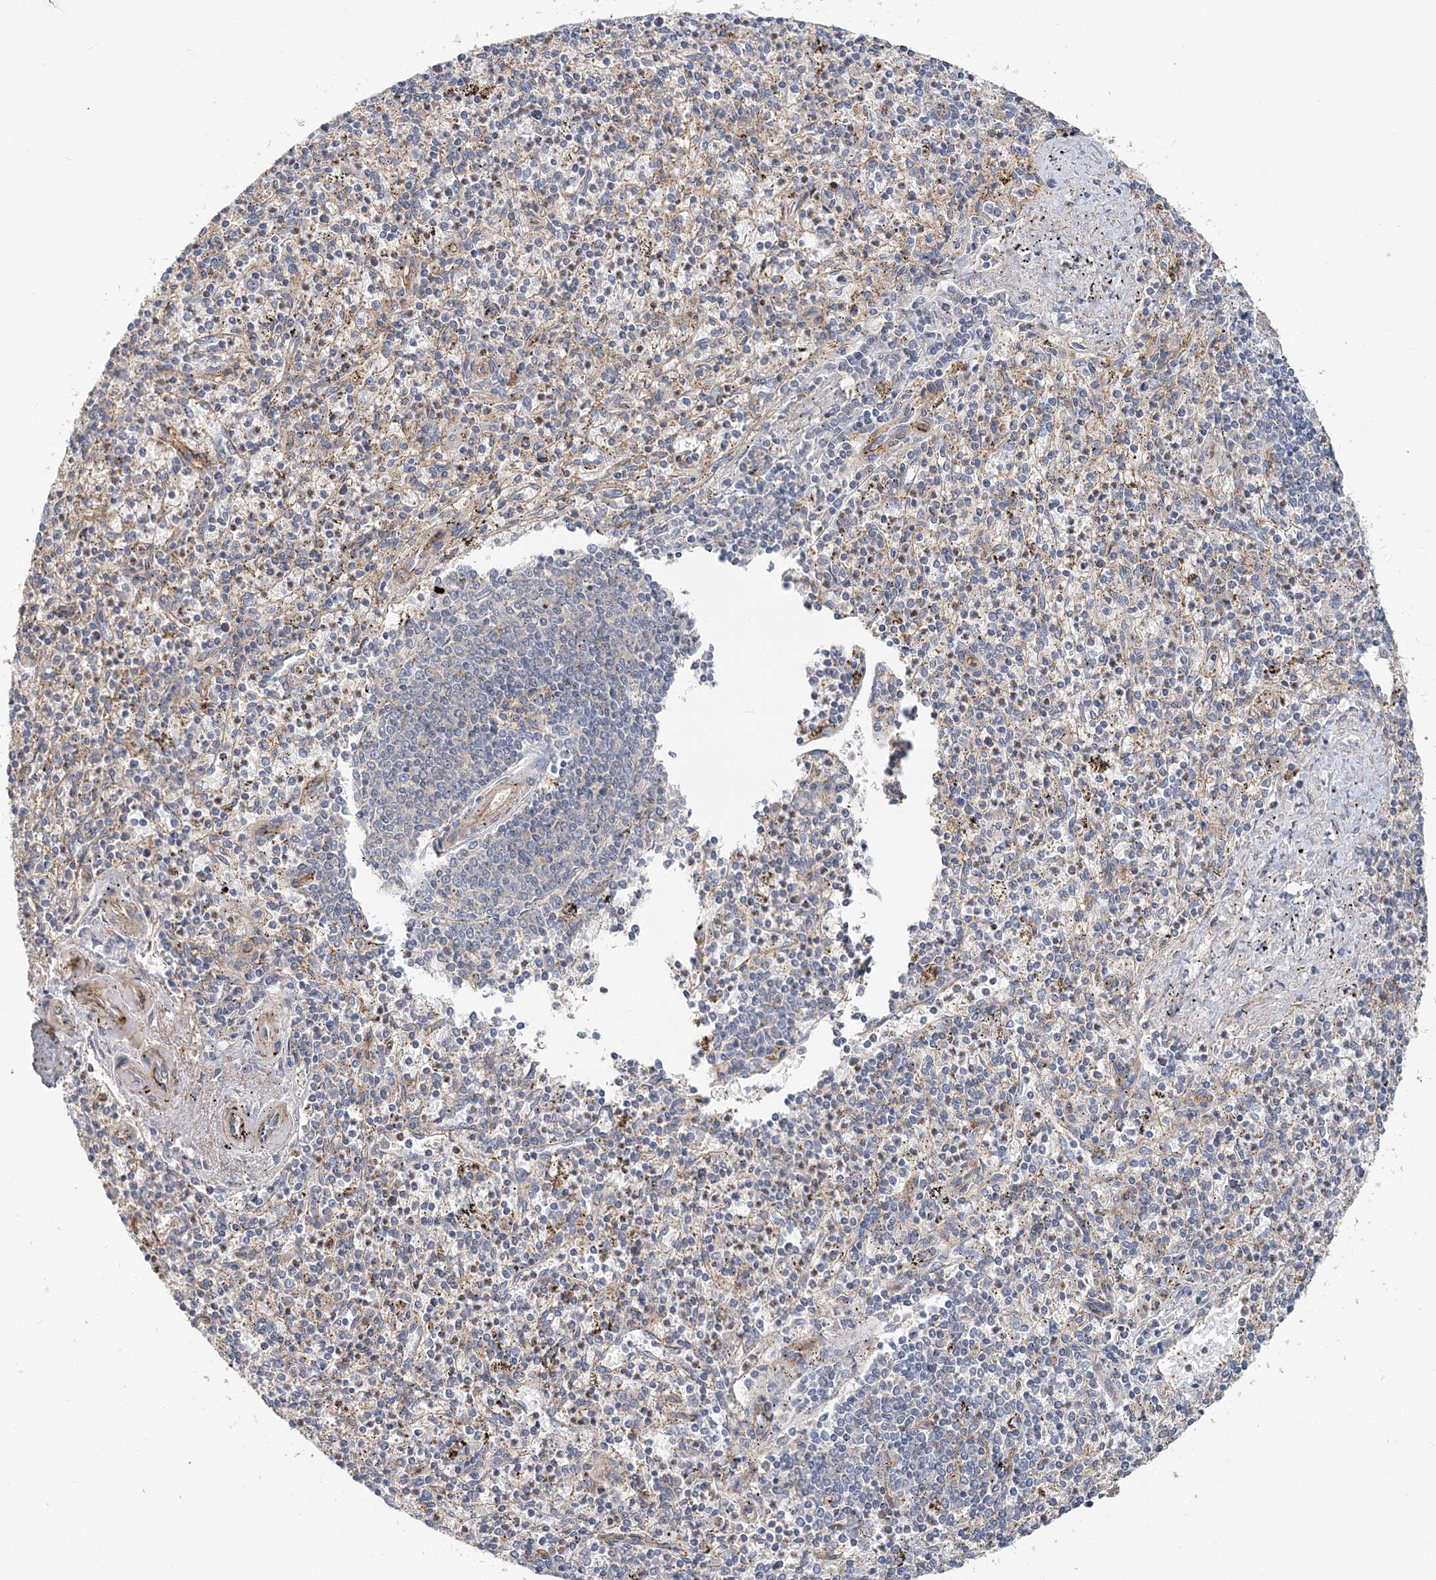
{"staining": {"intensity": "moderate", "quantity": "<25%", "location": "cytoplasmic/membranous"}, "tissue": "spleen", "cell_type": "Cells in red pulp", "image_type": "normal", "snomed": [{"axis": "morphology", "description": "Normal tissue, NOS"}, {"axis": "topography", "description": "Spleen"}], "caption": "IHC staining of normal spleen, which reveals low levels of moderate cytoplasmic/membranous positivity in about <25% of cells in red pulp indicating moderate cytoplasmic/membranous protein positivity. The staining was performed using DAB (brown) for protein detection and nuclei were counterstained in hematoxylin (blue).", "gene": "MAT2B", "patient": {"sex": "male", "age": 72}}